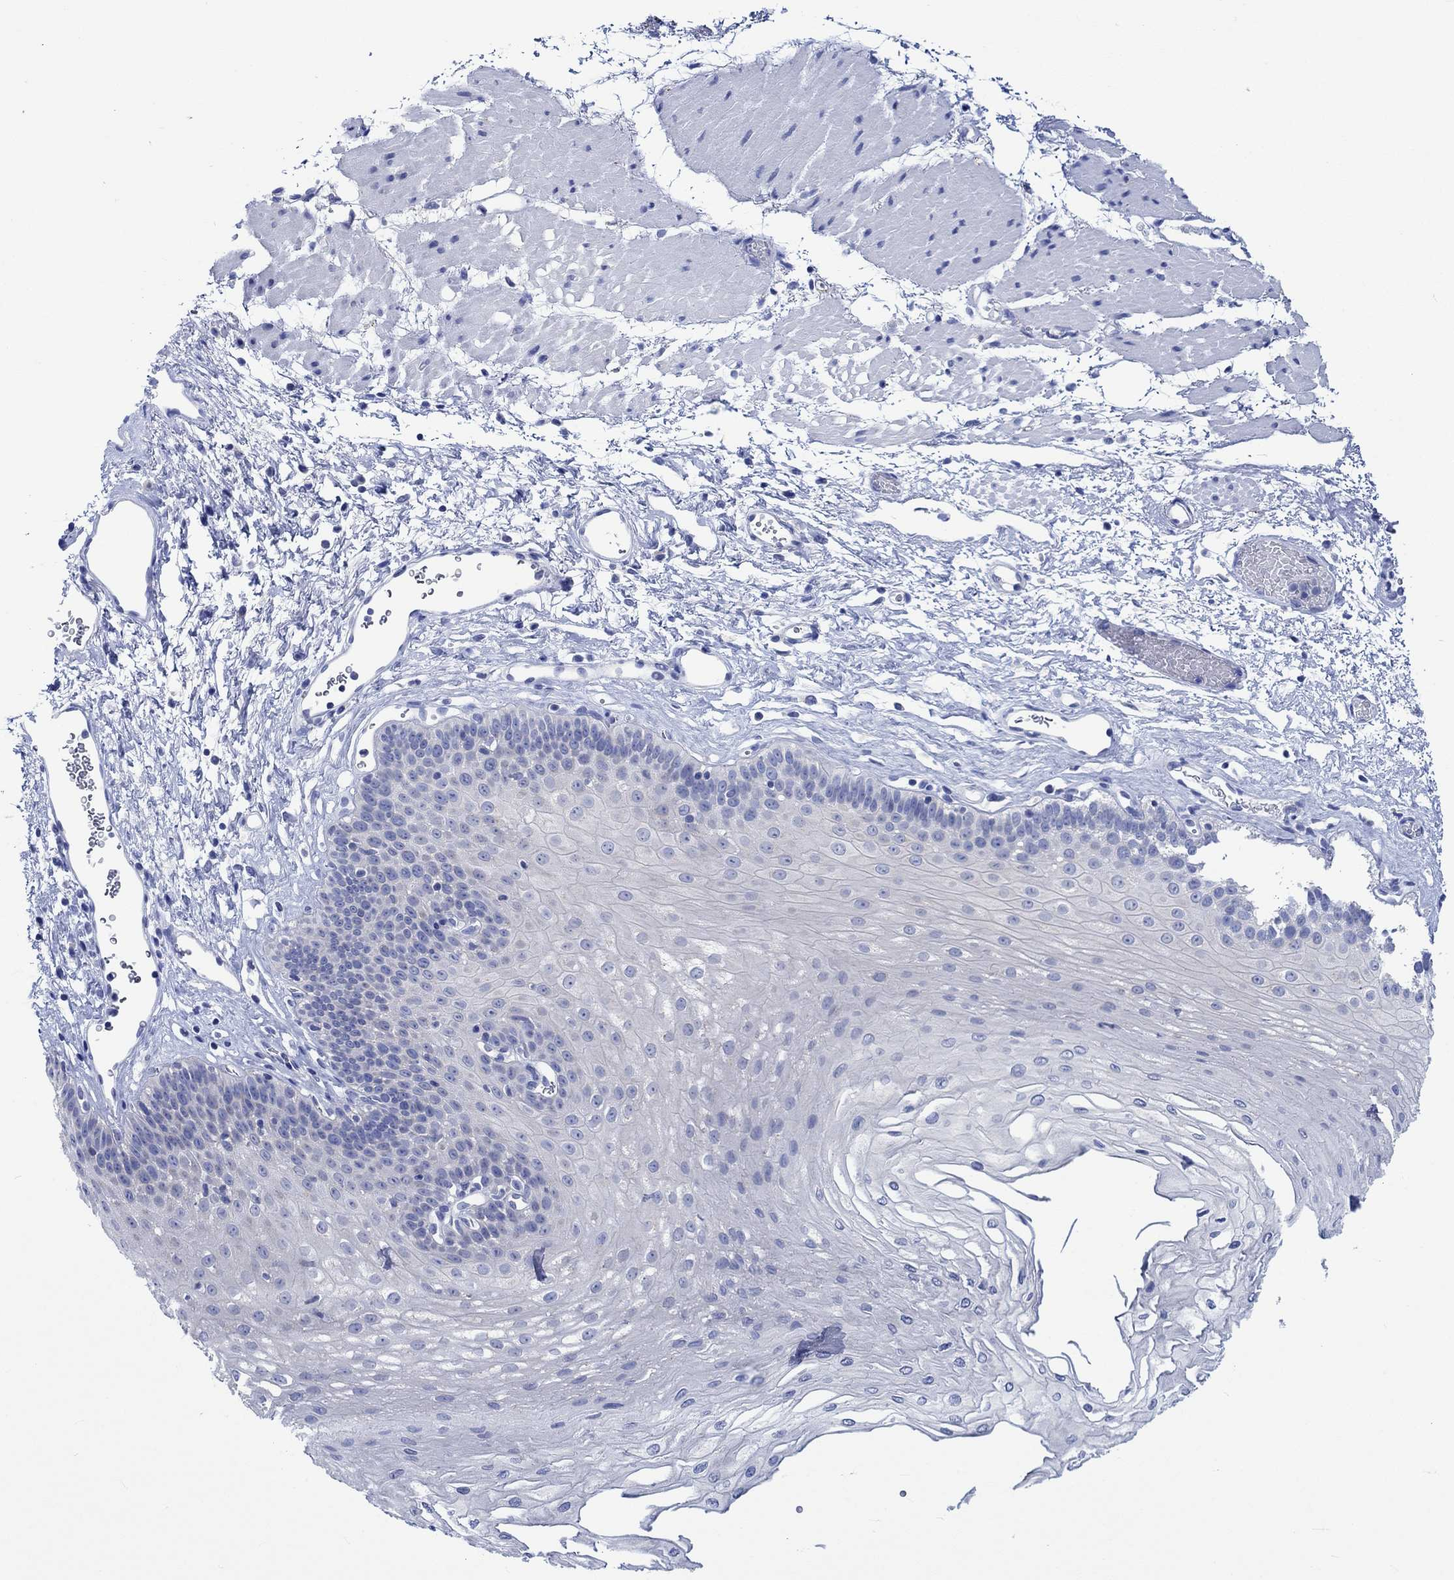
{"staining": {"intensity": "negative", "quantity": "none", "location": "none"}, "tissue": "esophagus", "cell_type": "Squamous epithelial cells", "image_type": "normal", "snomed": [{"axis": "morphology", "description": "Normal tissue, NOS"}, {"axis": "topography", "description": "Esophagus"}], "caption": "There is no significant staining in squamous epithelial cells of esophagus. (Stains: DAB (3,3'-diaminobenzidine) IHC with hematoxylin counter stain, Microscopy: brightfield microscopy at high magnification).", "gene": "PTPRN2", "patient": {"sex": "female", "age": 62}}